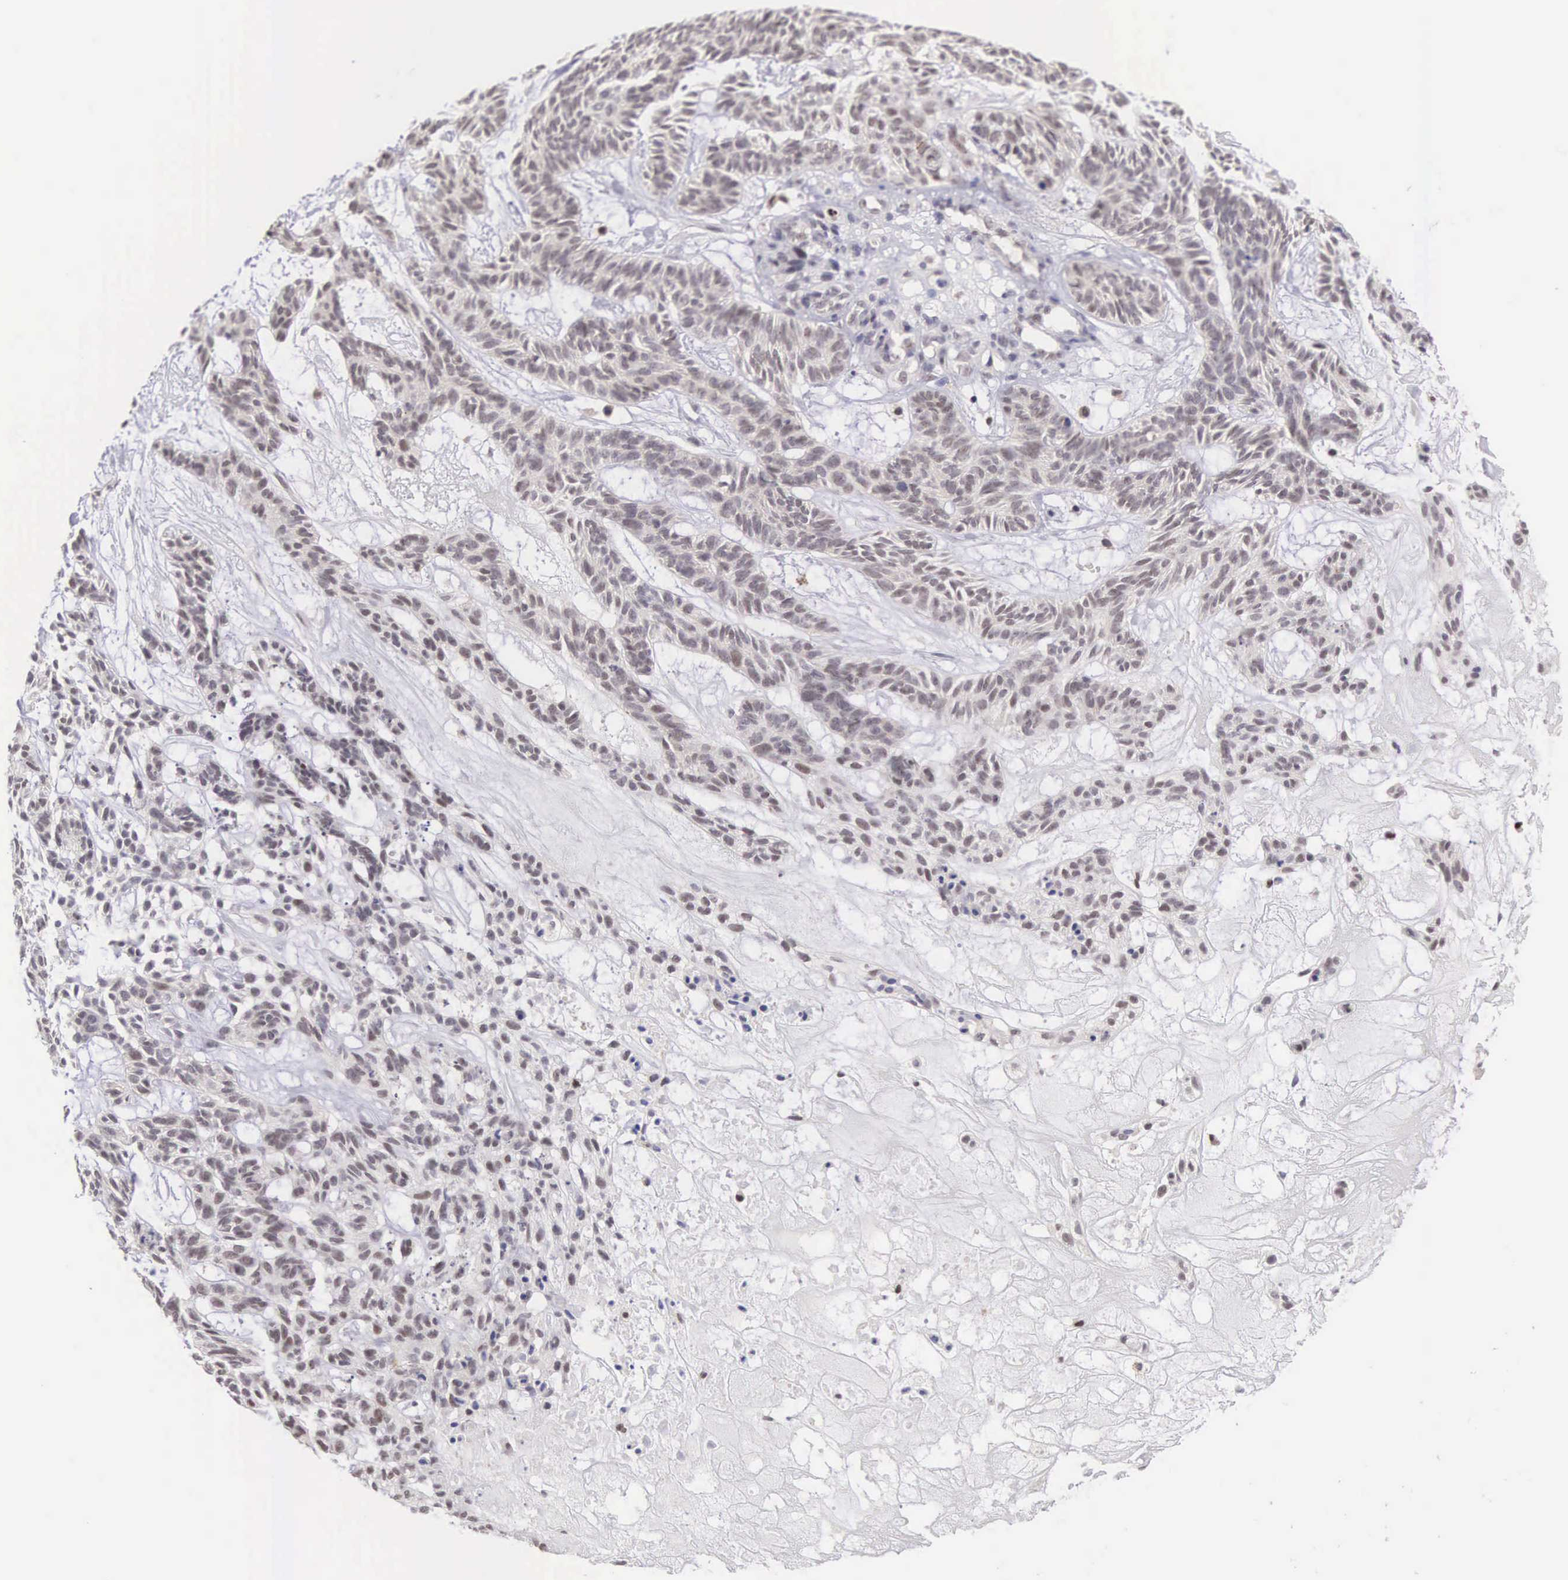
{"staining": {"intensity": "weak", "quantity": "<25%", "location": "nuclear"}, "tissue": "skin cancer", "cell_type": "Tumor cells", "image_type": "cancer", "snomed": [{"axis": "morphology", "description": "Basal cell carcinoma"}, {"axis": "topography", "description": "Skin"}], "caption": "Photomicrograph shows no protein positivity in tumor cells of skin basal cell carcinoma tissue. (DAB immunohistochemistry, high magnification).", "gene": "GRK3", "patient": {"sex": "male", "age": 75}}